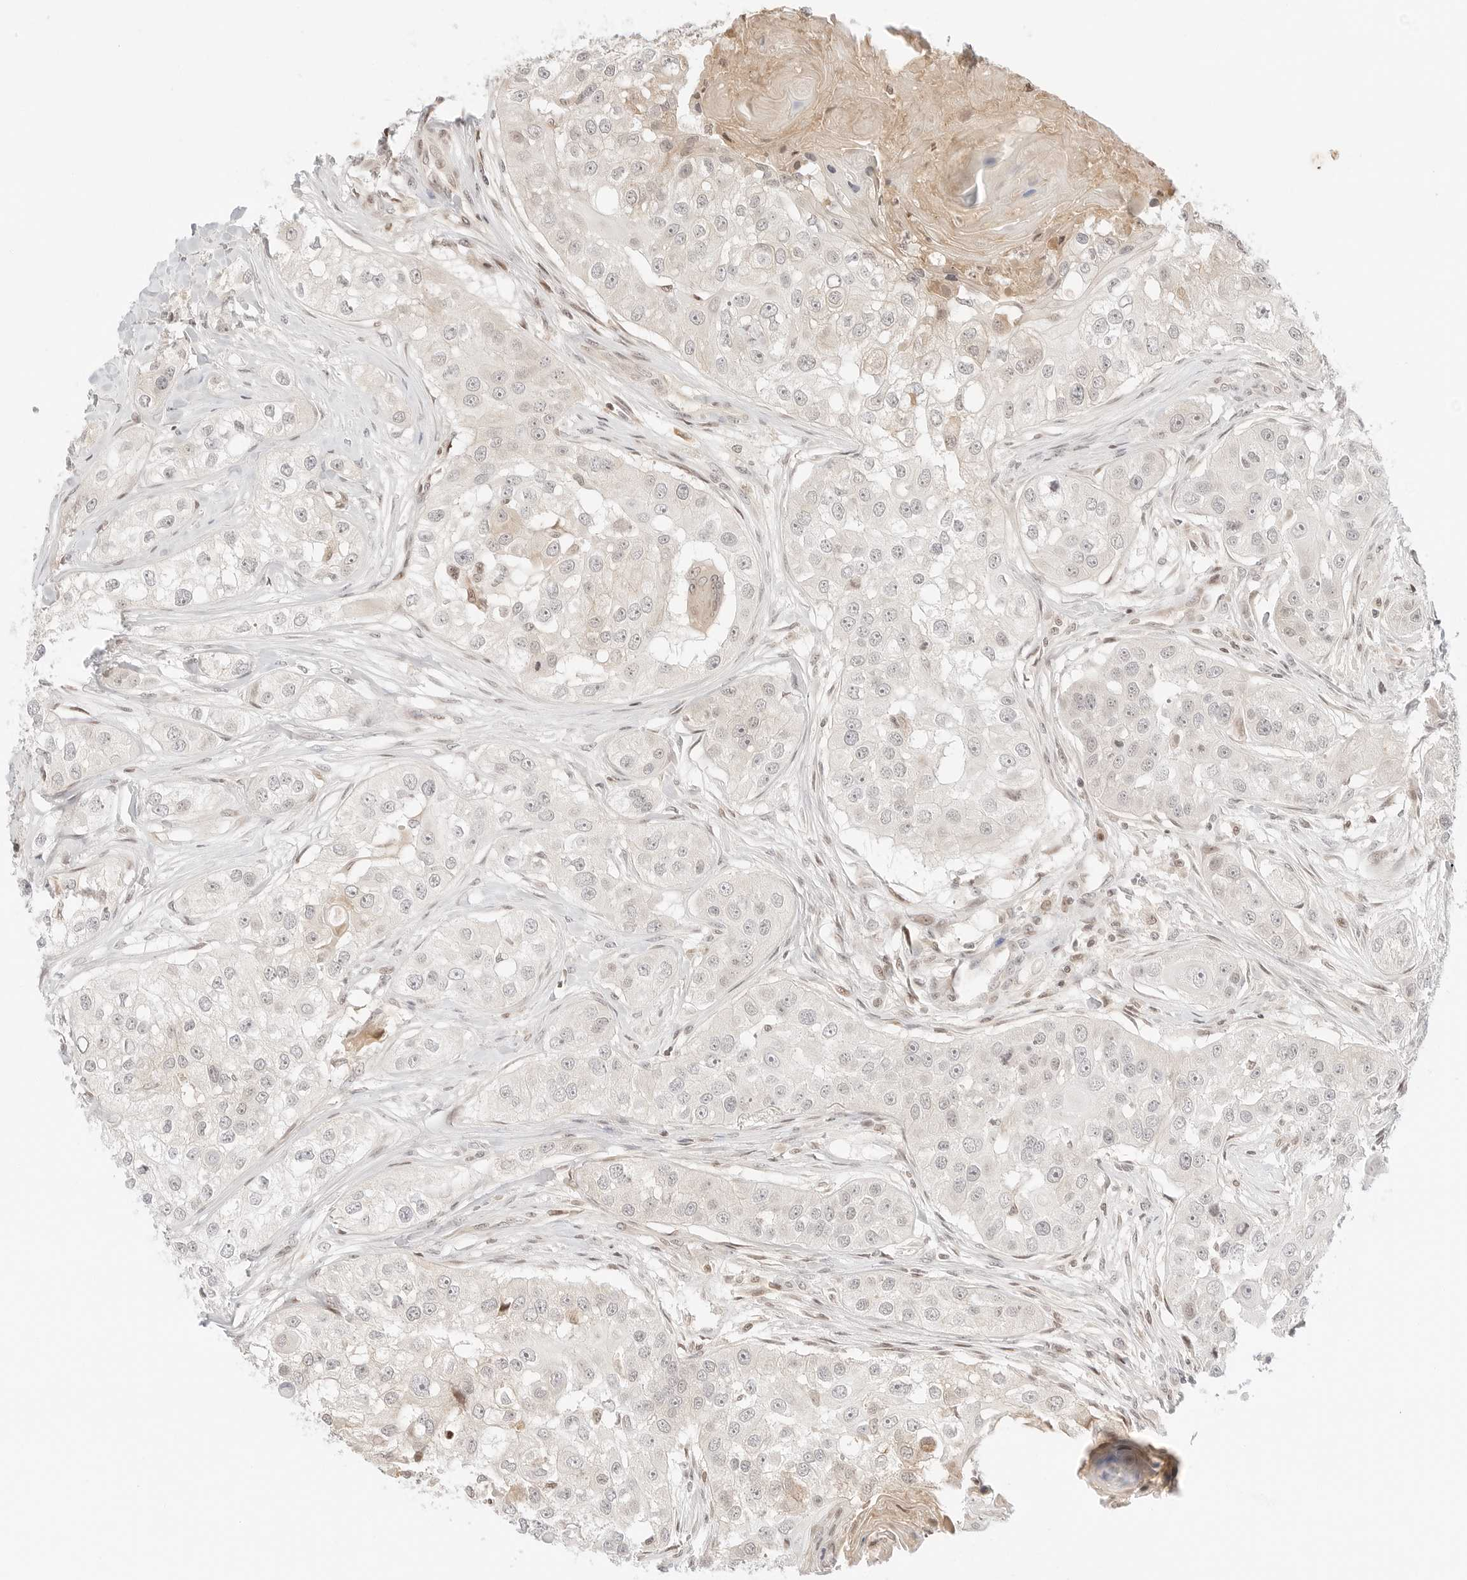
{"staining": {"intensity": "negative", "quantity": "none", "location": "none"}, "tissue": "head and neck cancer", "cell_type": "Tumor cells", "image_type": "cancer", "snomed": [{"axis": "morphology", "description": "Normal tissue, NOS"}, {"axis": "morphology", "description": "Squamous cell carcinoma, NOS"}, {"axis": "topography", "description": "Skeletal muscle"}, {"axis": "topography", "description": "Head-Neck"}], "caption": "Head and neck cancer (squamous cell carcinoma) stained for a protein using immunohistochemistry exhibits no staining tumor cells.", "gene": "RPS6KL1", "patient": {"sex": "male", "age": 51}}